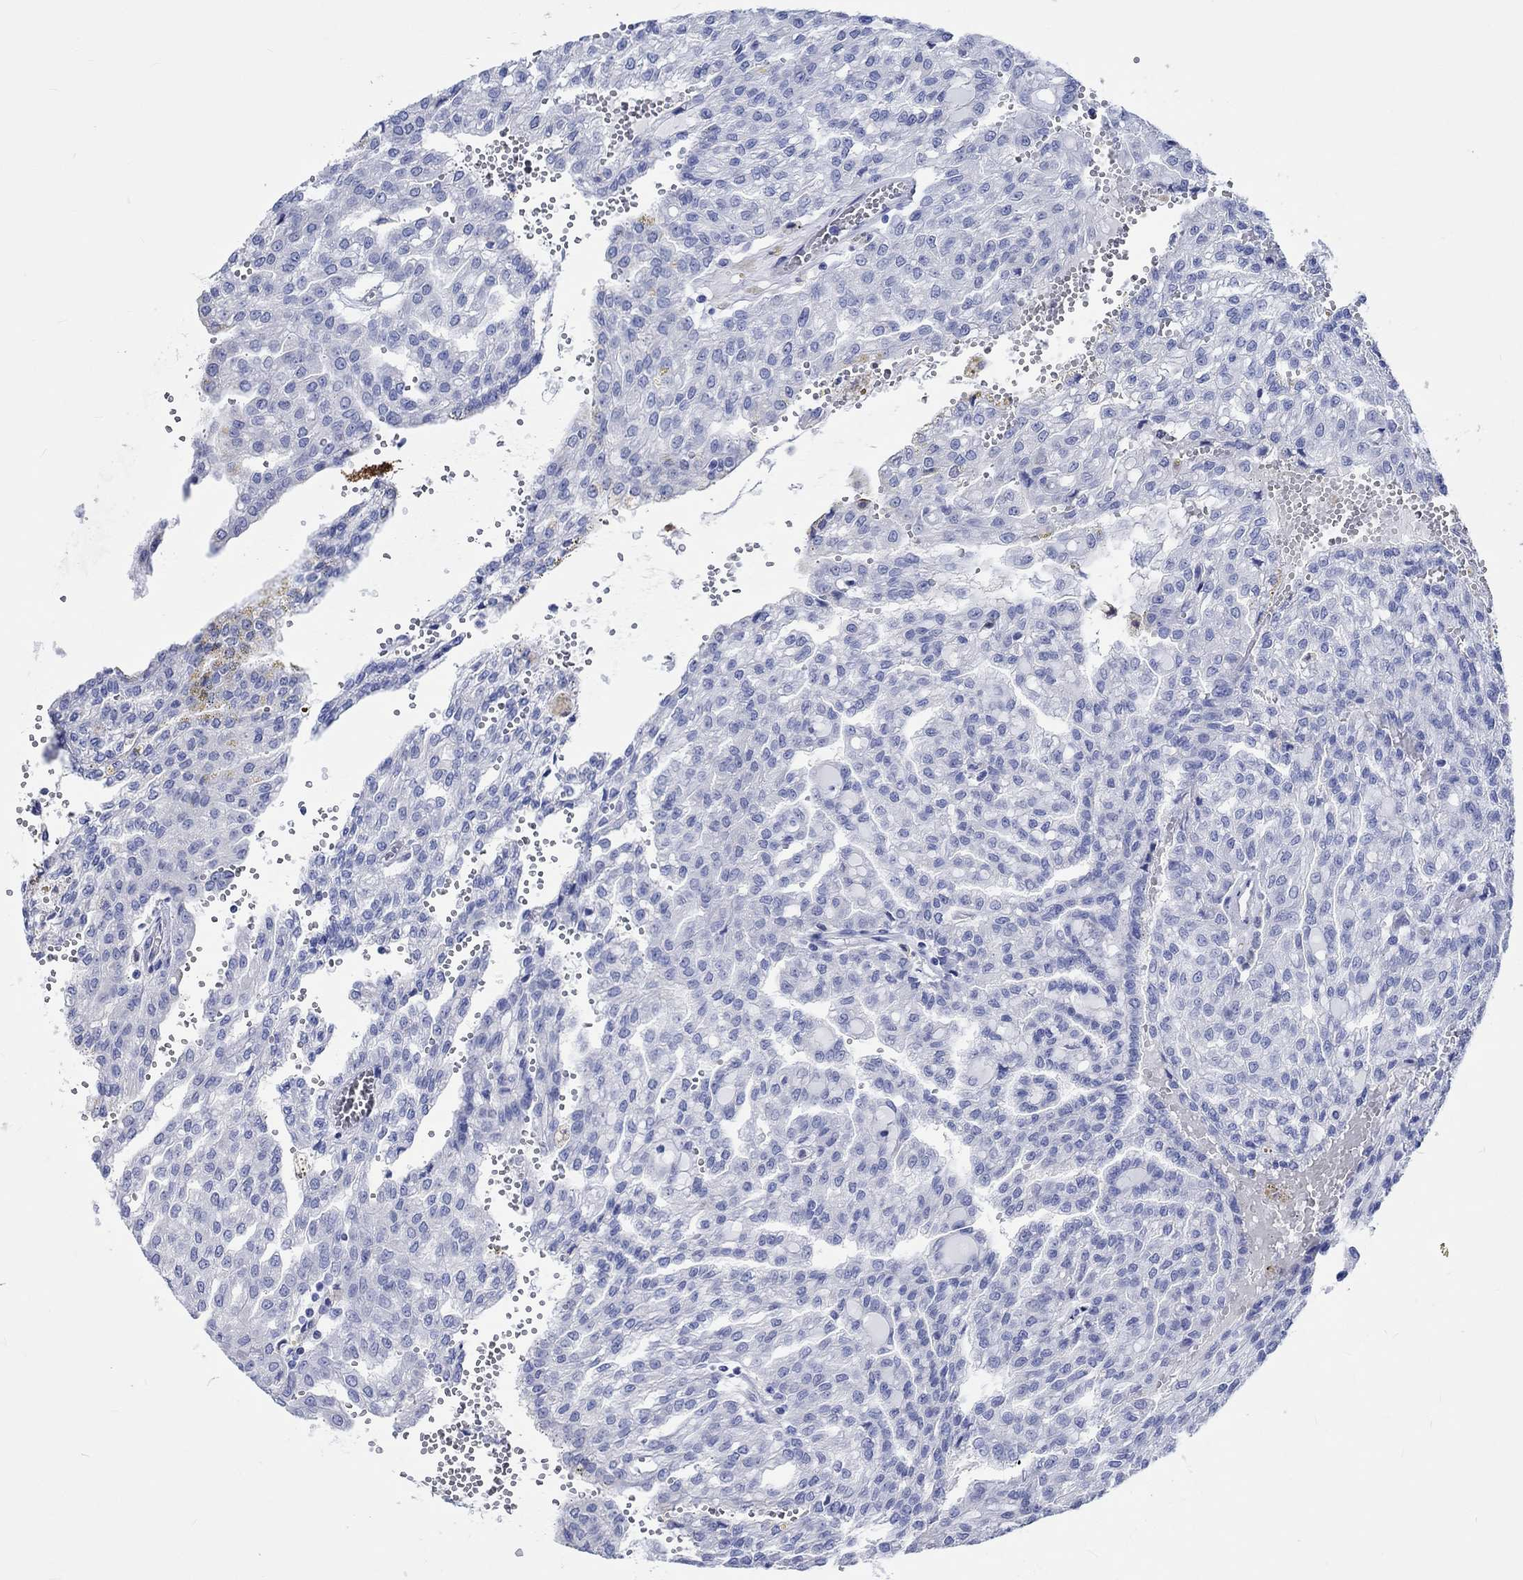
{"staining": {"intensity": "negative", "quantity": "none", "location": "none"}, "tissue": "renal cancer", "cell_type": "Tumor cells", "image_type": "cancer", "snomed": [{"axis": "morphology", "description": "Adenocarcinoma, NOS"}, {"axis": "topography", "description": "Kidney"}], "caption": "Immunohistochemical staining of renal cancer reveals no significant positivity in tumor cells.", "gene": "CPLX2", "patient": {"sex": "male", "age": 63}}